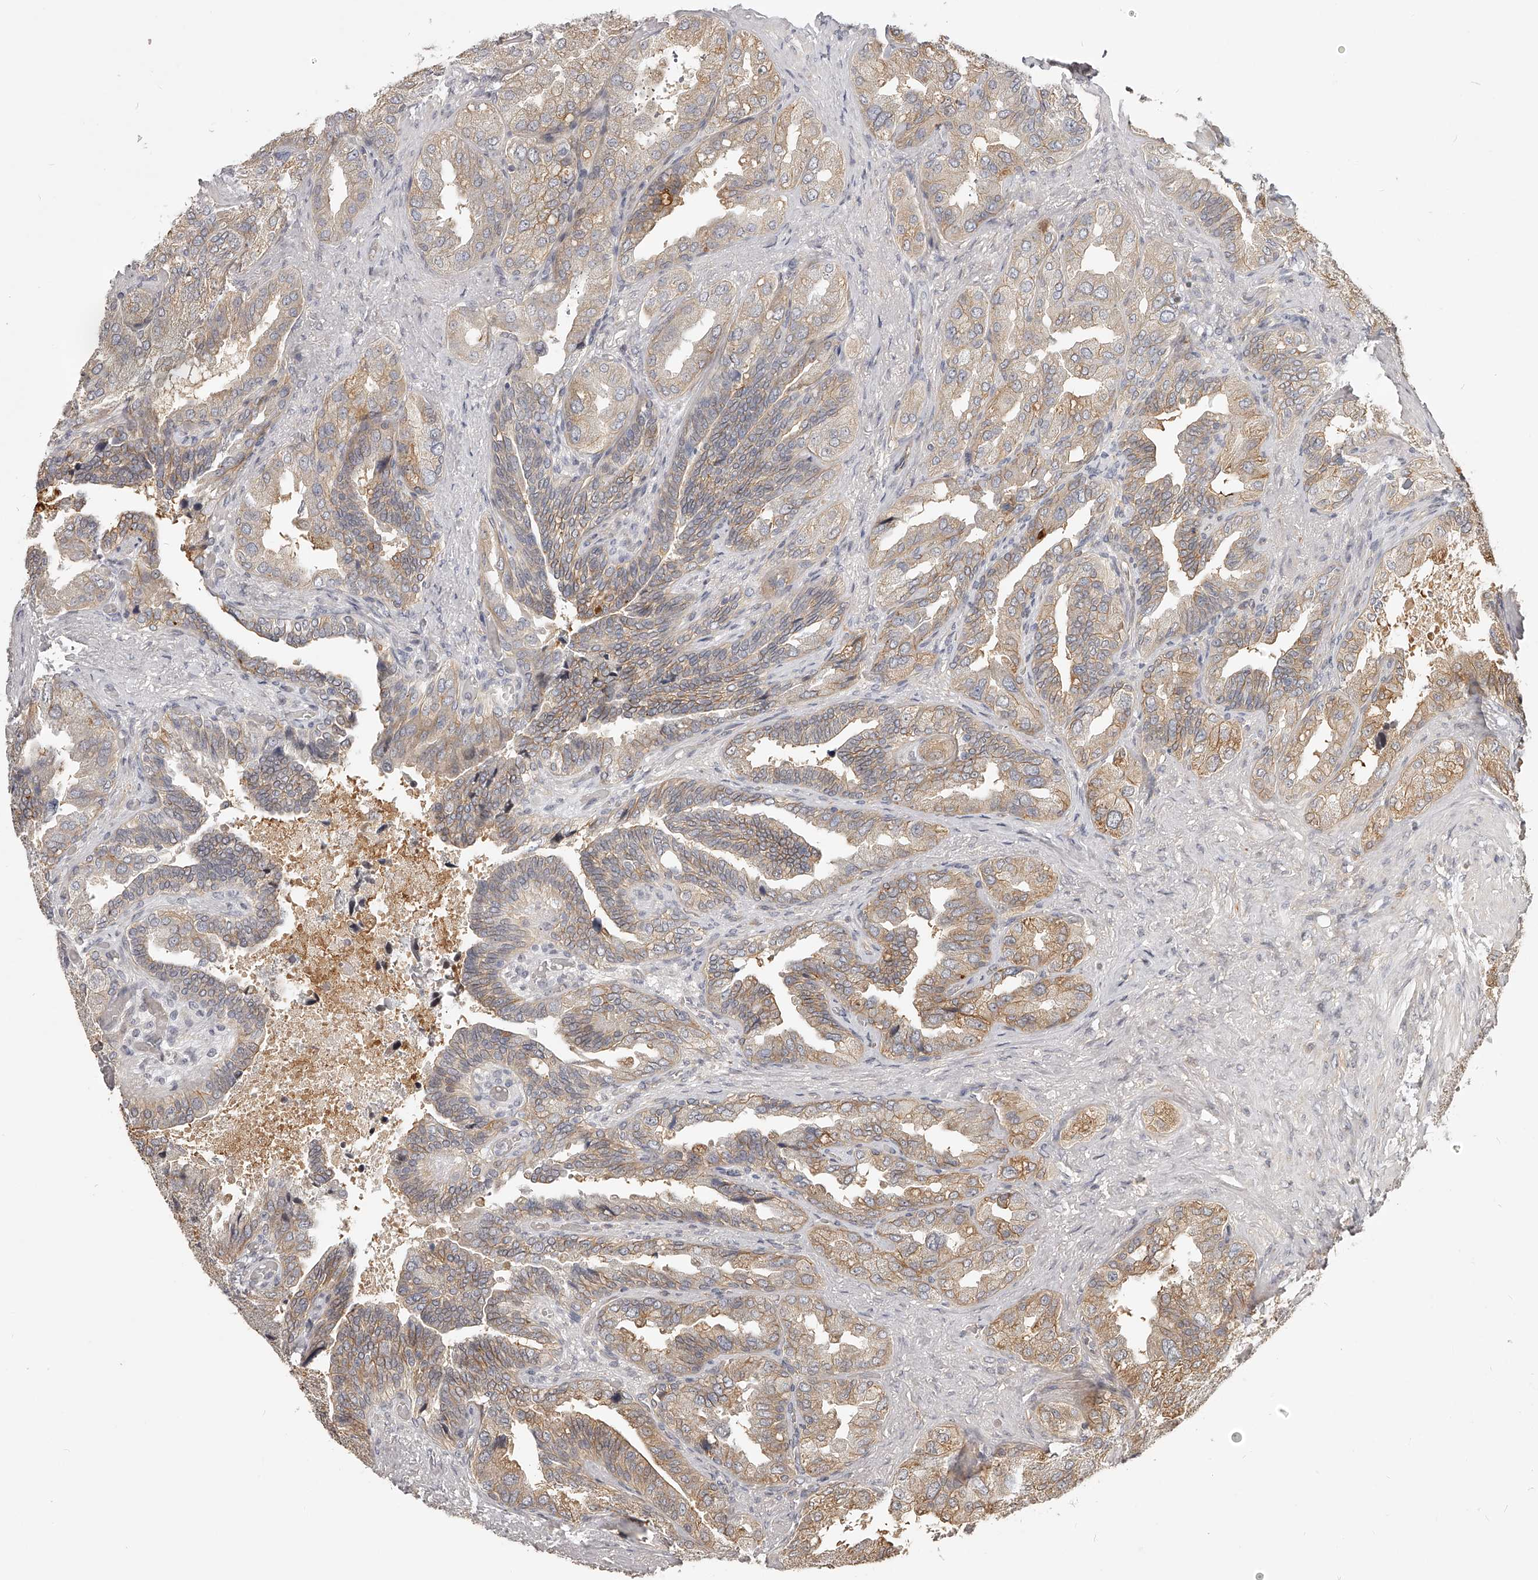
{"staining": {"intensity": "moderate", "quantity": ">75%", "location": "cytoplasmic/membranous"}, "tissue": "seminal vesicle", "cell_type": "Glandular cells", "image_type": "normal", "snomed": [{"axis": "morphology", "description": "Normal tissue, NOS"}, {"axis": "topography", "description": "Seminal veicle"}, {"axis": "topography", "description": "Peripheral nerve tissue"}], "caption": "Protein analysis of unremarkable seminal vesicle shows moderate cytoplasmic/membranous positivity in about >75% of glandular cells.", "gene": "ZNF582", "patient": {"sex": "male", "age": 63}}